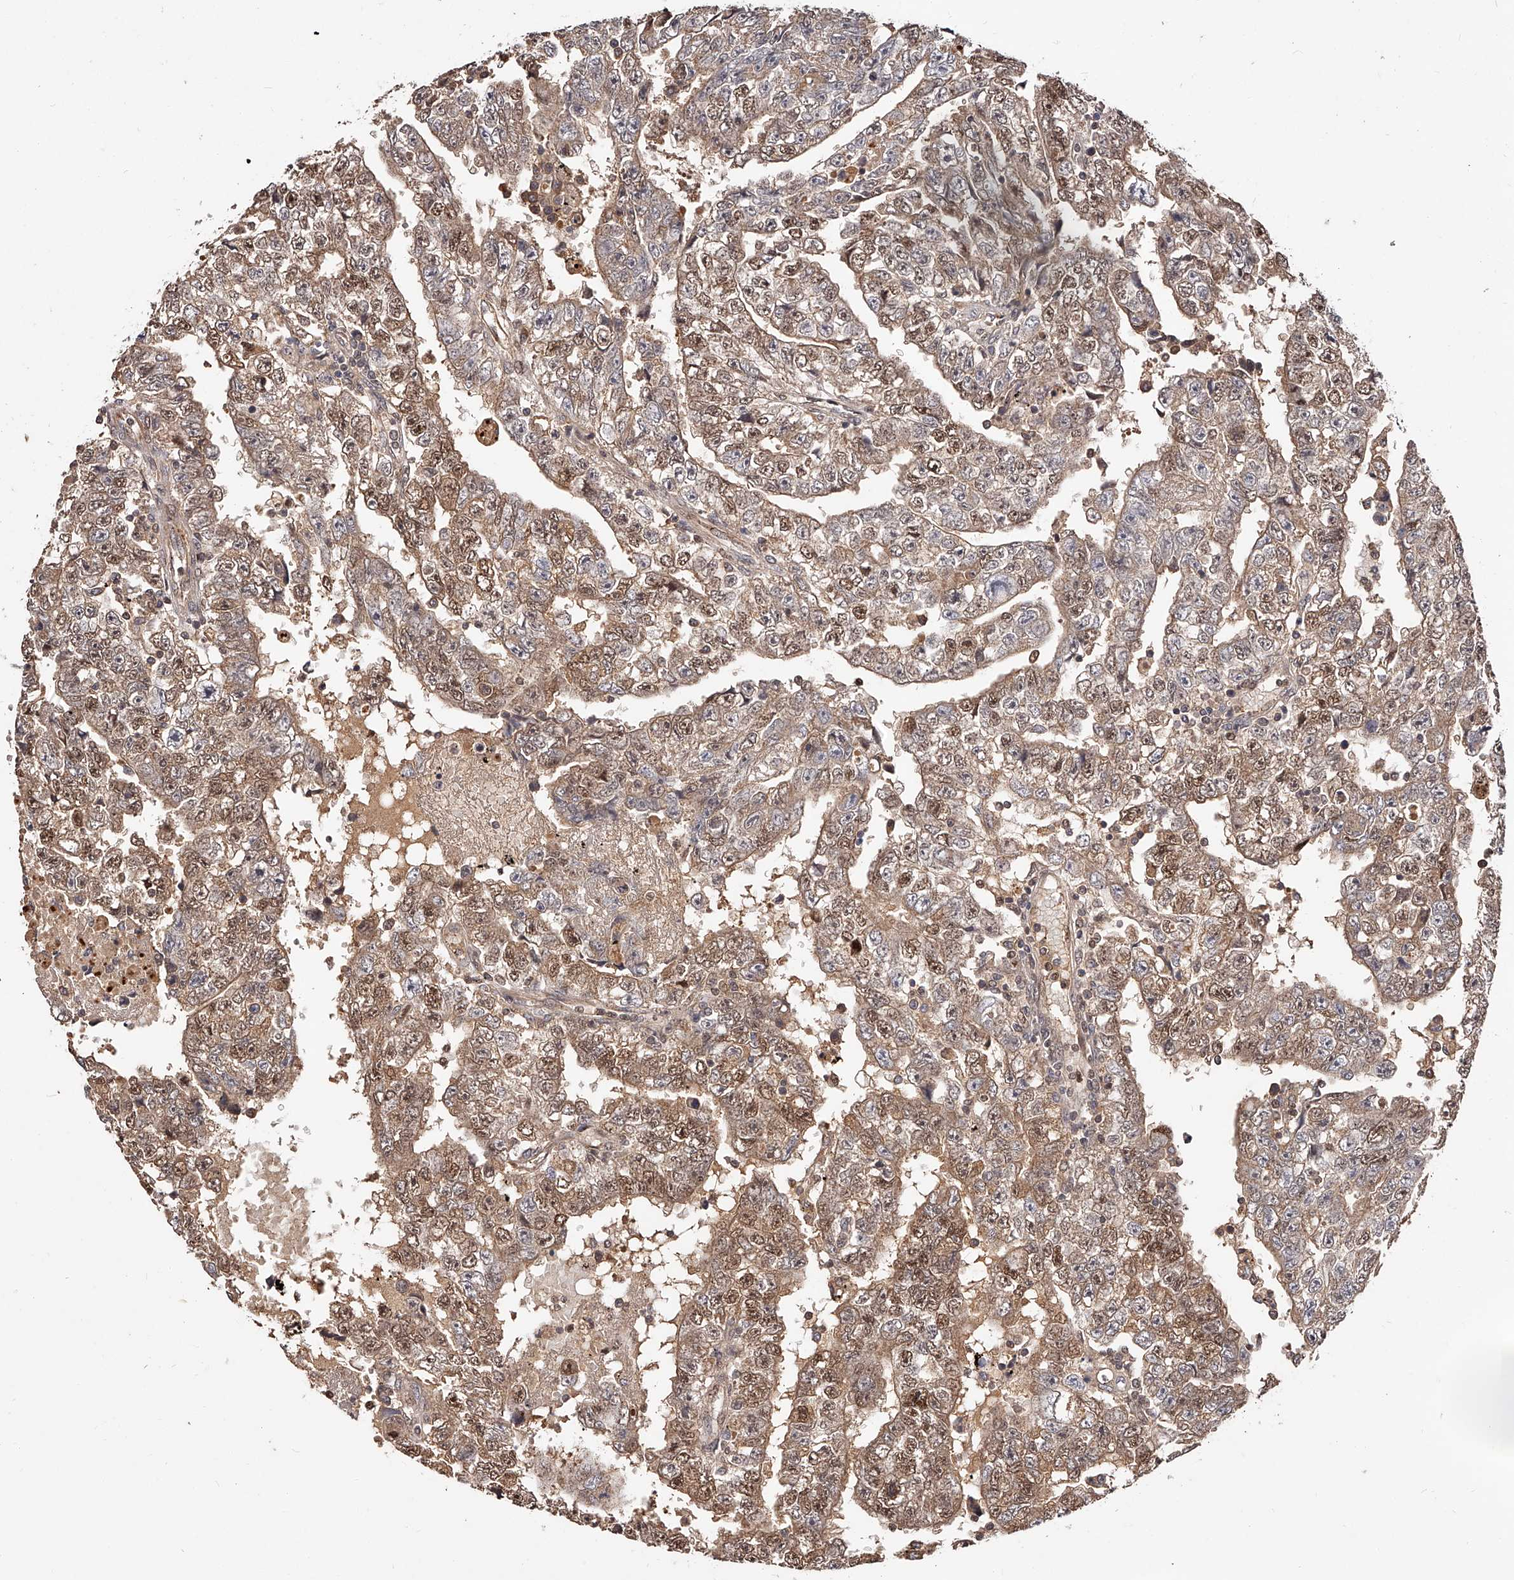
{"staining": {"intensity": "moderate", "quantity": ">75%", "location": "cytoplasmic/membranous,nuclear"}, "tissue": "testis cancer", "cell_type": "Tumor cells", "image_type": "cancer", "snomed": [{"axis": "morphology", "description": "Carcinoma, Embryonal, NOS"}, {"axis": "topography", "description": "Testis"}], "caption": "Embryonal carcinoma (testis) tissue reveals moderate cytoplasmic/membranous and nuclear staining in about >75% of tumor cells, visualized by immunohistochemistry.", "gene": "CUL7", "patient": {"sex": "male", "age": 25}}